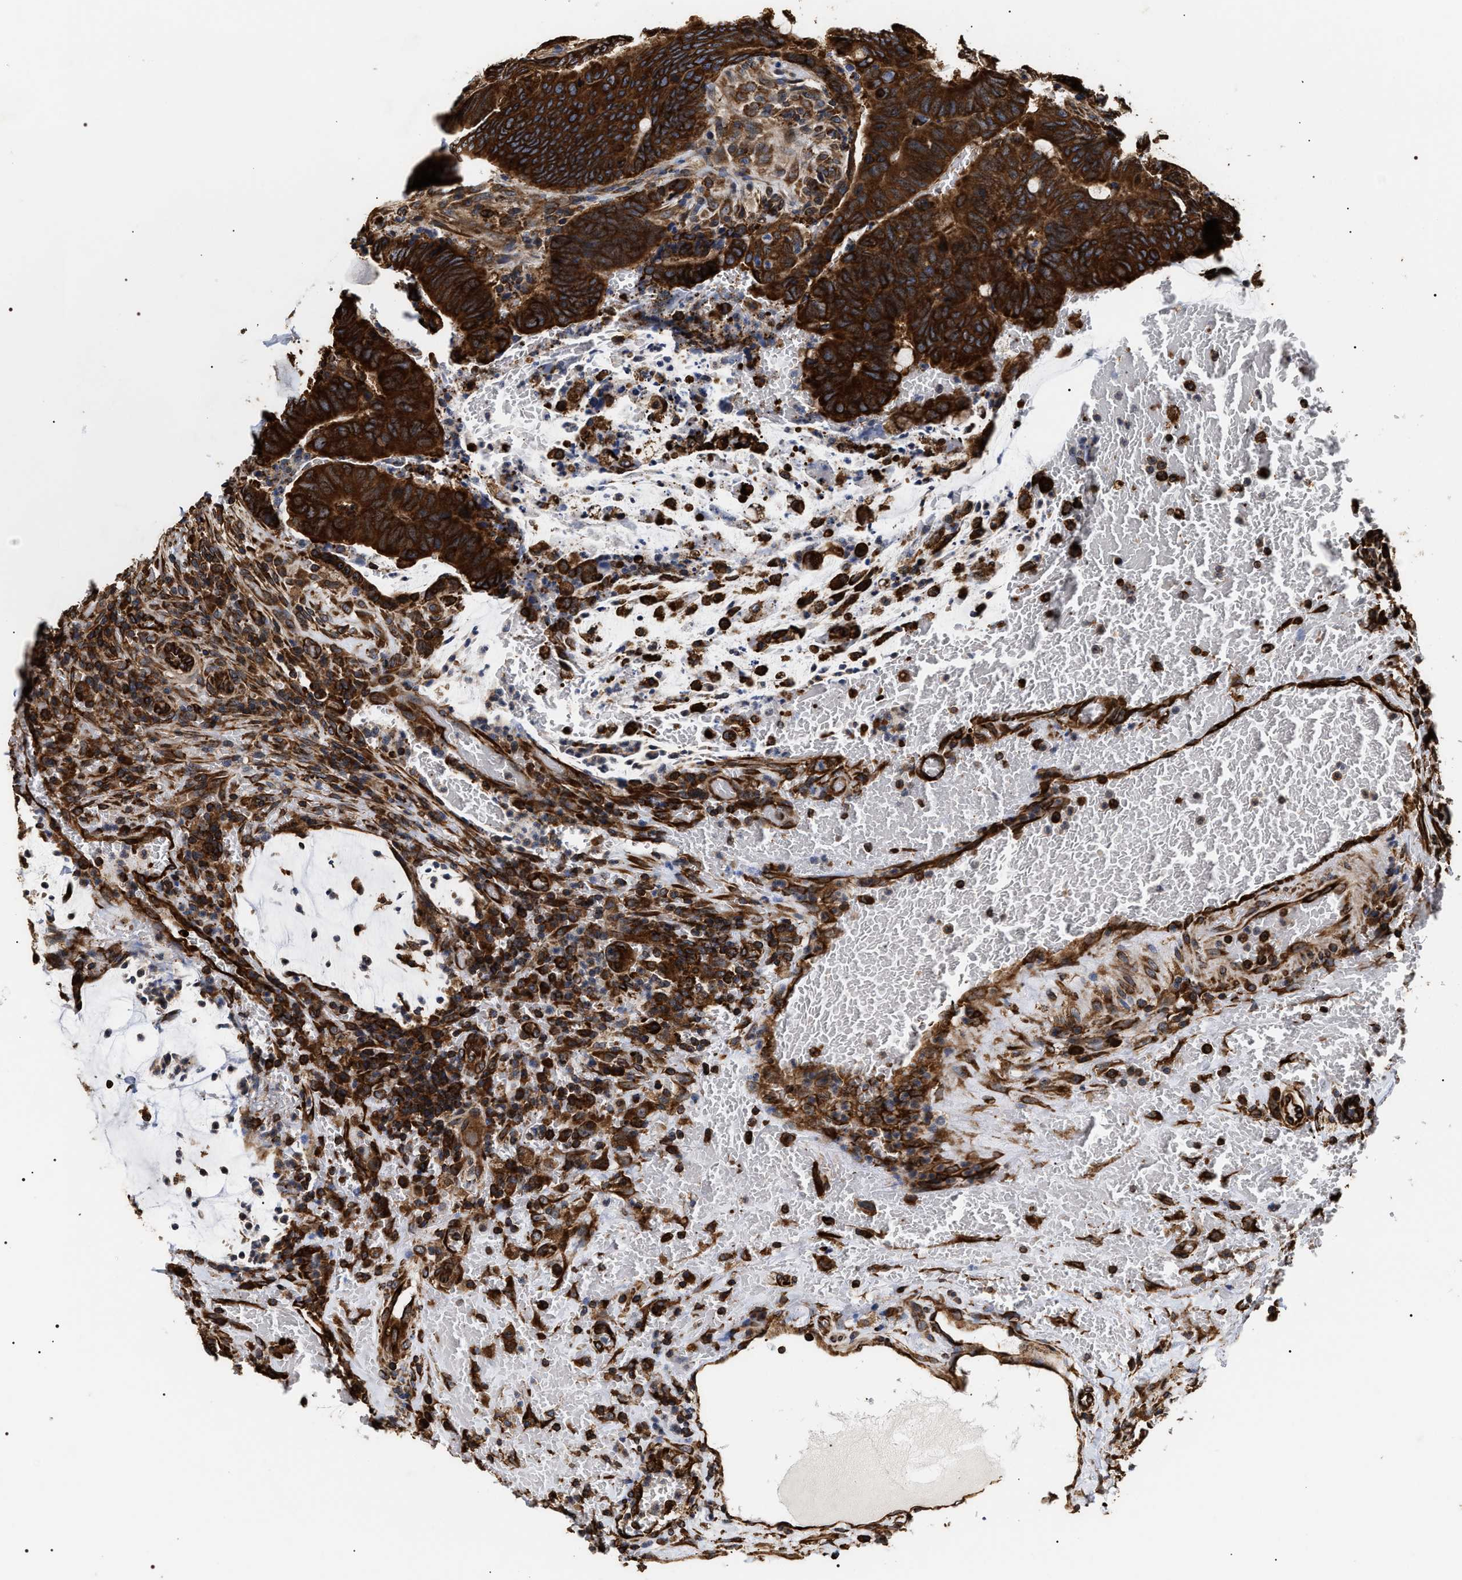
{"staining": {"intensity": "strong", "quantity": ">75%", "location": "cytoplasmic/membranous"}, "tissue": "colorectal cancer", "cell_type": "Tumor cells", "image_type": "cancer", "snomed": [{"axis": "morphology", "description": "Normal tissue, NOS"}, {"axis": "morphology", "description": "Adenocarcinoma, NOS"}, {"axis": "topography", "description": "Rectum"}, {"axis": "topography", "description": "Peripheral nerve tissue"}], "caption": "The image demonstrates staining of adenocarcinoma (colorectal), revealing strong cytoplasmic/membranous protein expression (brown color) within tumor cells.", "gene": "SERBP1", "patient": {"sex": "male", "age": 92}}